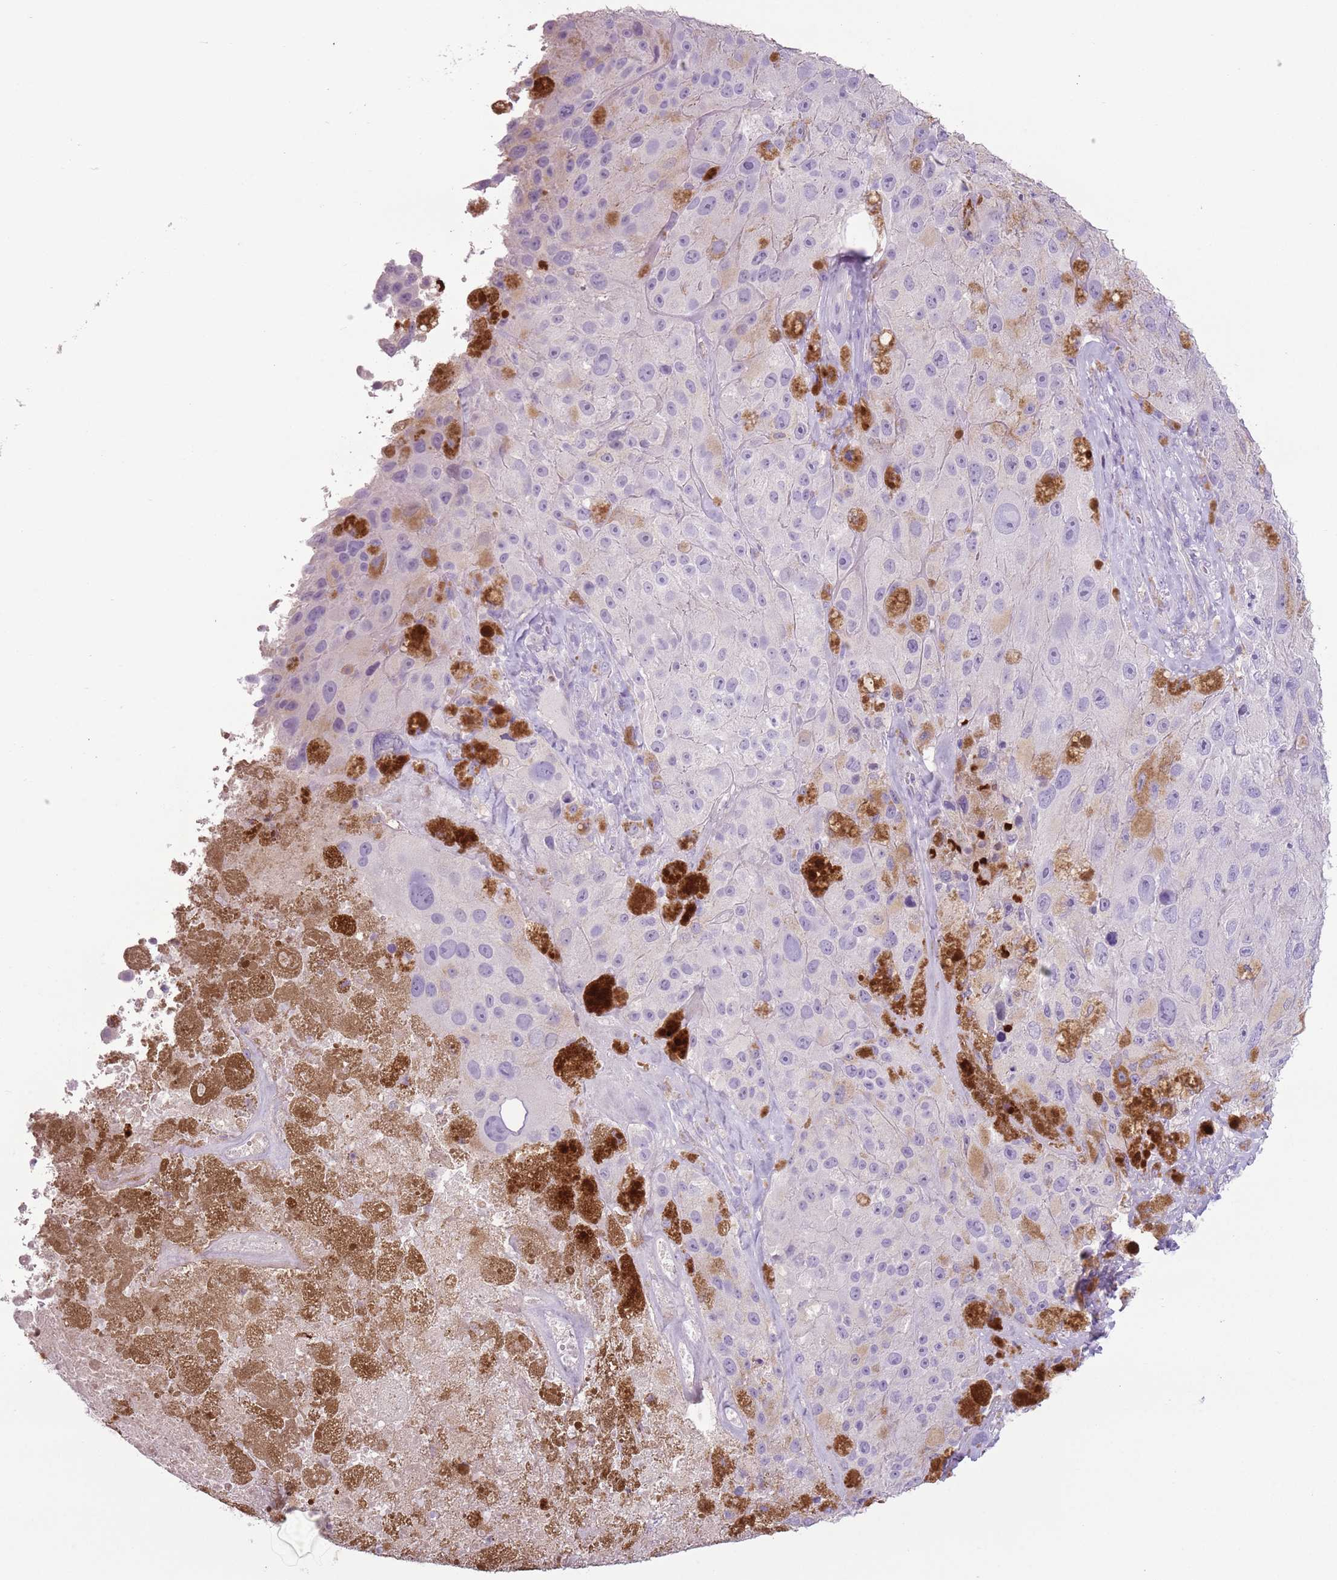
{"staining": {"intensity": "negative", "quantity": "none", "location": "none"}, "tissue": "melanoma", "cell_type": "Tumor cells", "image_type": "cancer", "snomed": [{"axis": "morphology", "description": "Malignant melanoma, Metastatic site"}, {"axis": "topography", "description": "Lymph node"}], "caption": "Immunohistochemistry image of melanoma stained for a protein (brown), which displays no staining in tumor cells.", "gene": "CELF6", "patient": {"sex": "male", "age": 62}}